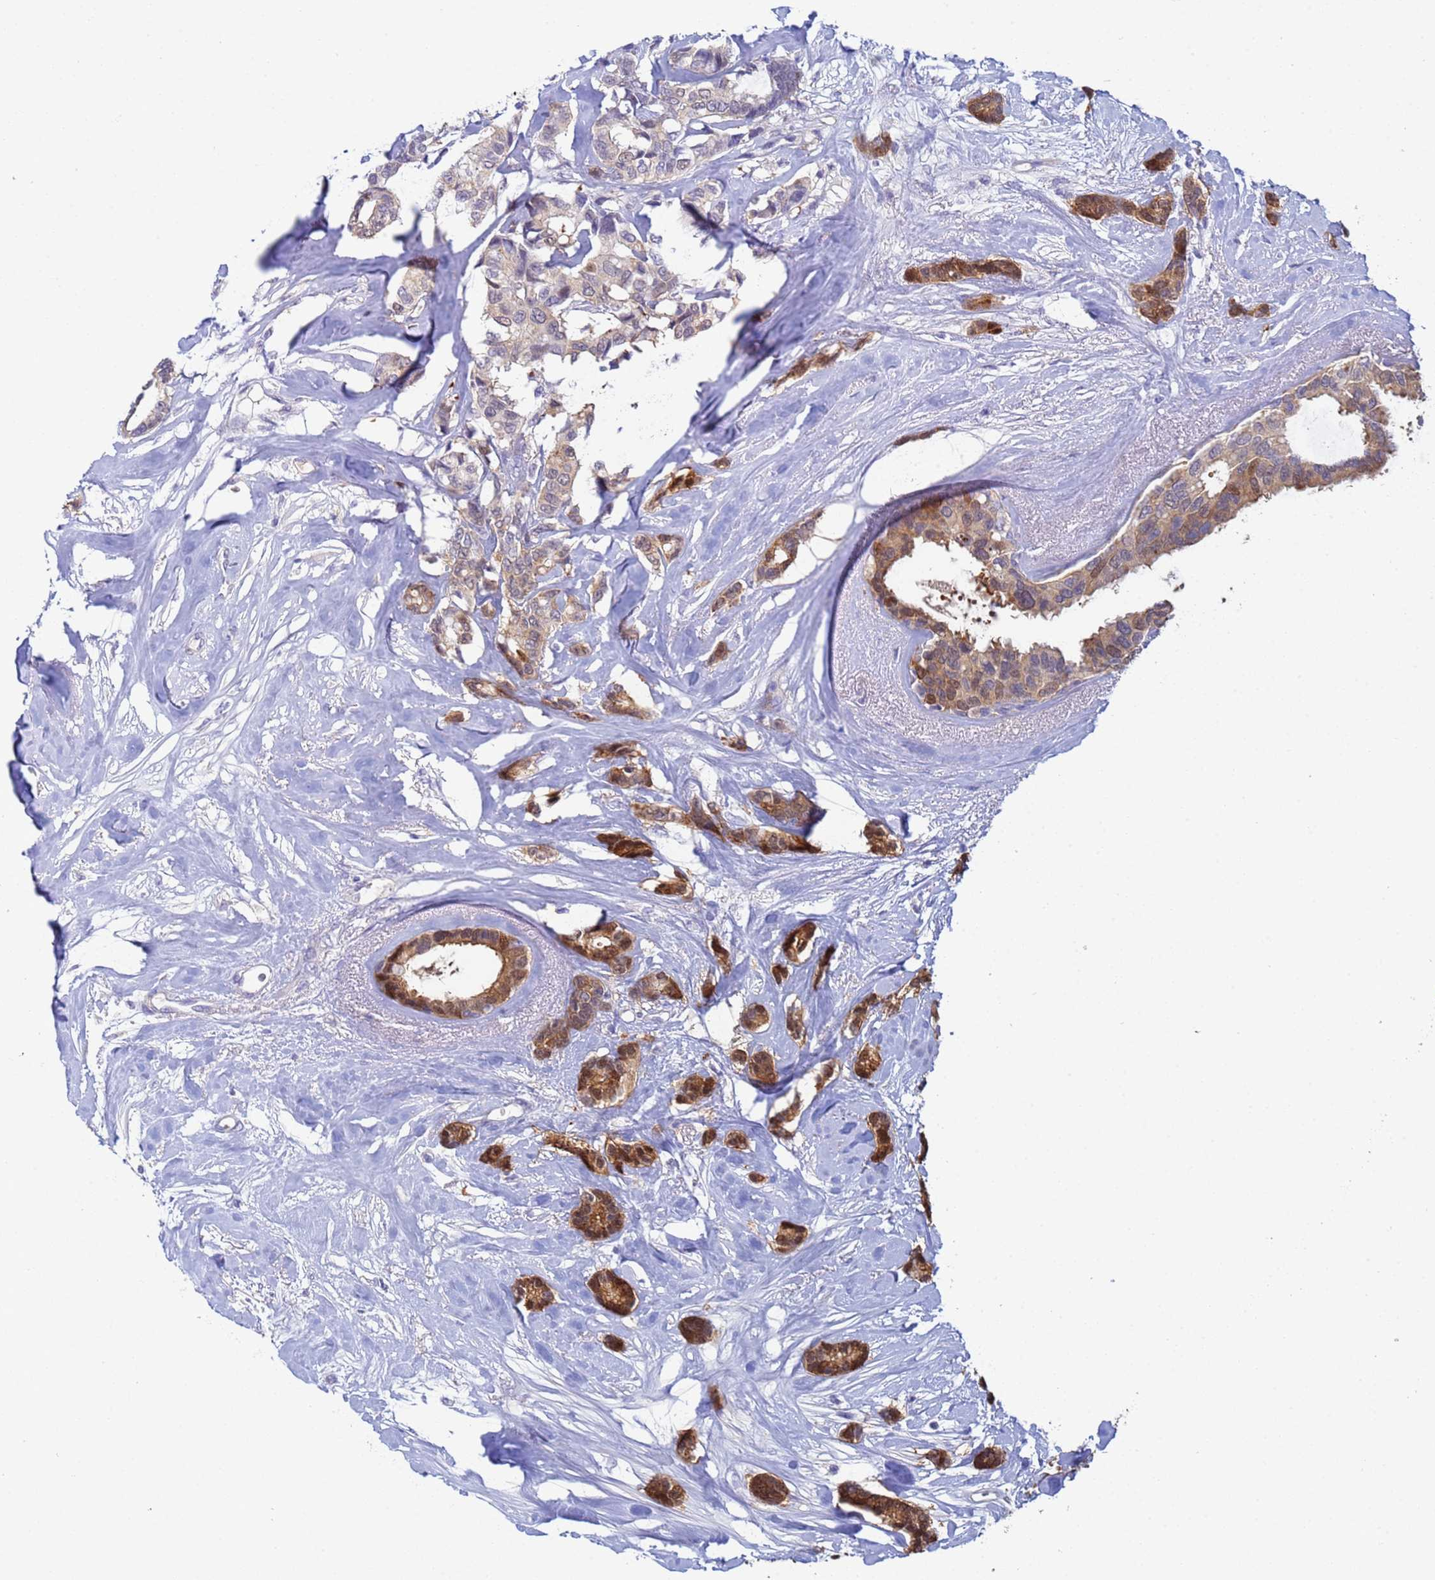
{"staining": {"intensity": "strong", "quantity": "<25%", "location": "cytoplasmic/membranous,nuclear"}, "tissue": "breast cancer", "cell_type": "Tumor cells", "image_type": "cancer", "snomed": [{"axis": "morphology", "description": "Duct carcinoma"}, {"axis": "topography", "description": "Breast"}], "caption": "Breast intraductal carcinoma stained with a brown dye reveals strong cytoplasmic/membranous and nuclear positive expression in approximately <25% of tumor cells.", "gene": "PPP6R1", "patient": {"sex": "female", "age": 87}}